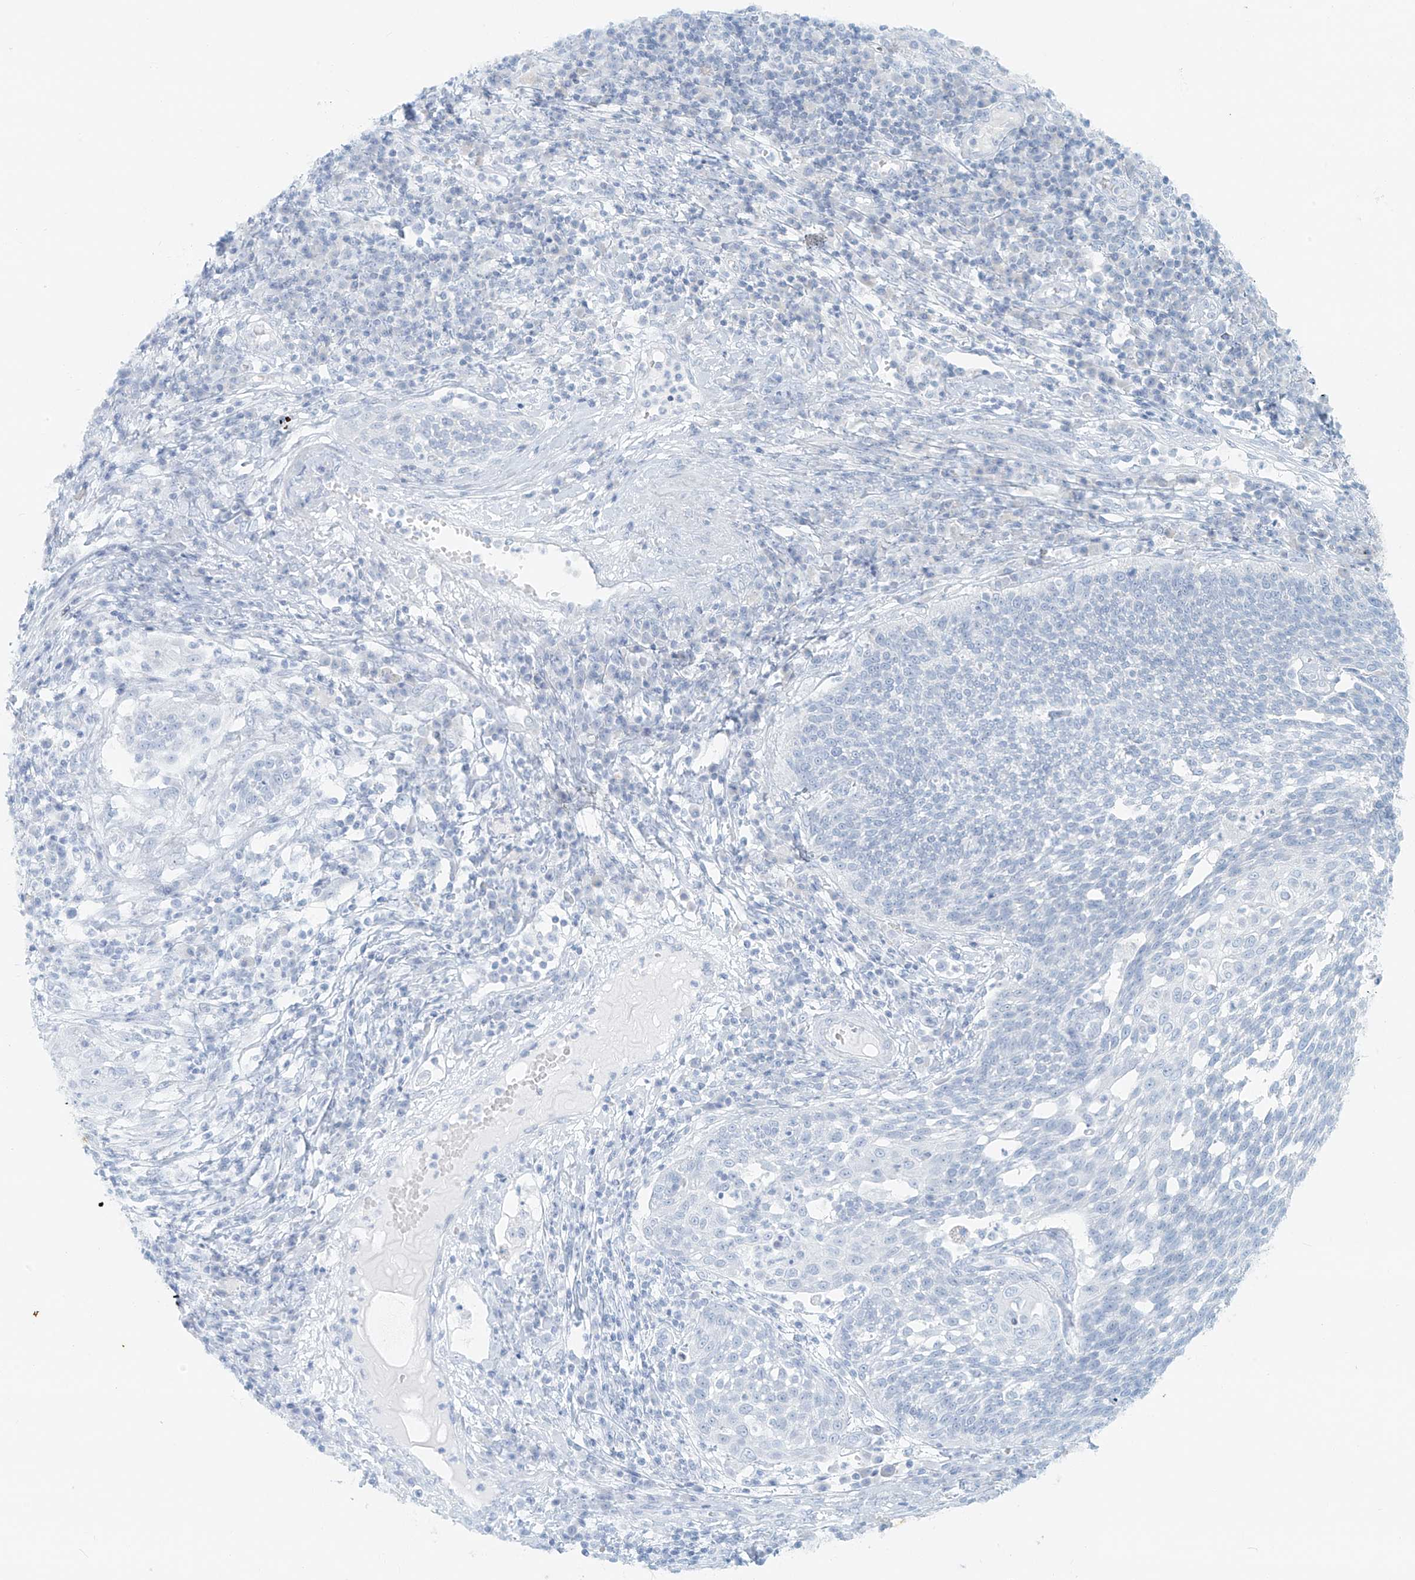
{"staining": {"intensity": "negative", "quantity": "none", "location": "none"}, "tissue": "cervical cancer", "cell_type": "Tumor cells", "image_type": "cancer", "snomed": [{"axis": "morphology", "description": "Squamous cell carcinoma, NOS"}, {"axis": "topography", "description": "Cervix"}], "caption": "IHC of human squamous cell carcinoma (cervical) displays no staining in tumor cells.", "gene": "UST", "patient": {"sex": "female", "age": 34}}